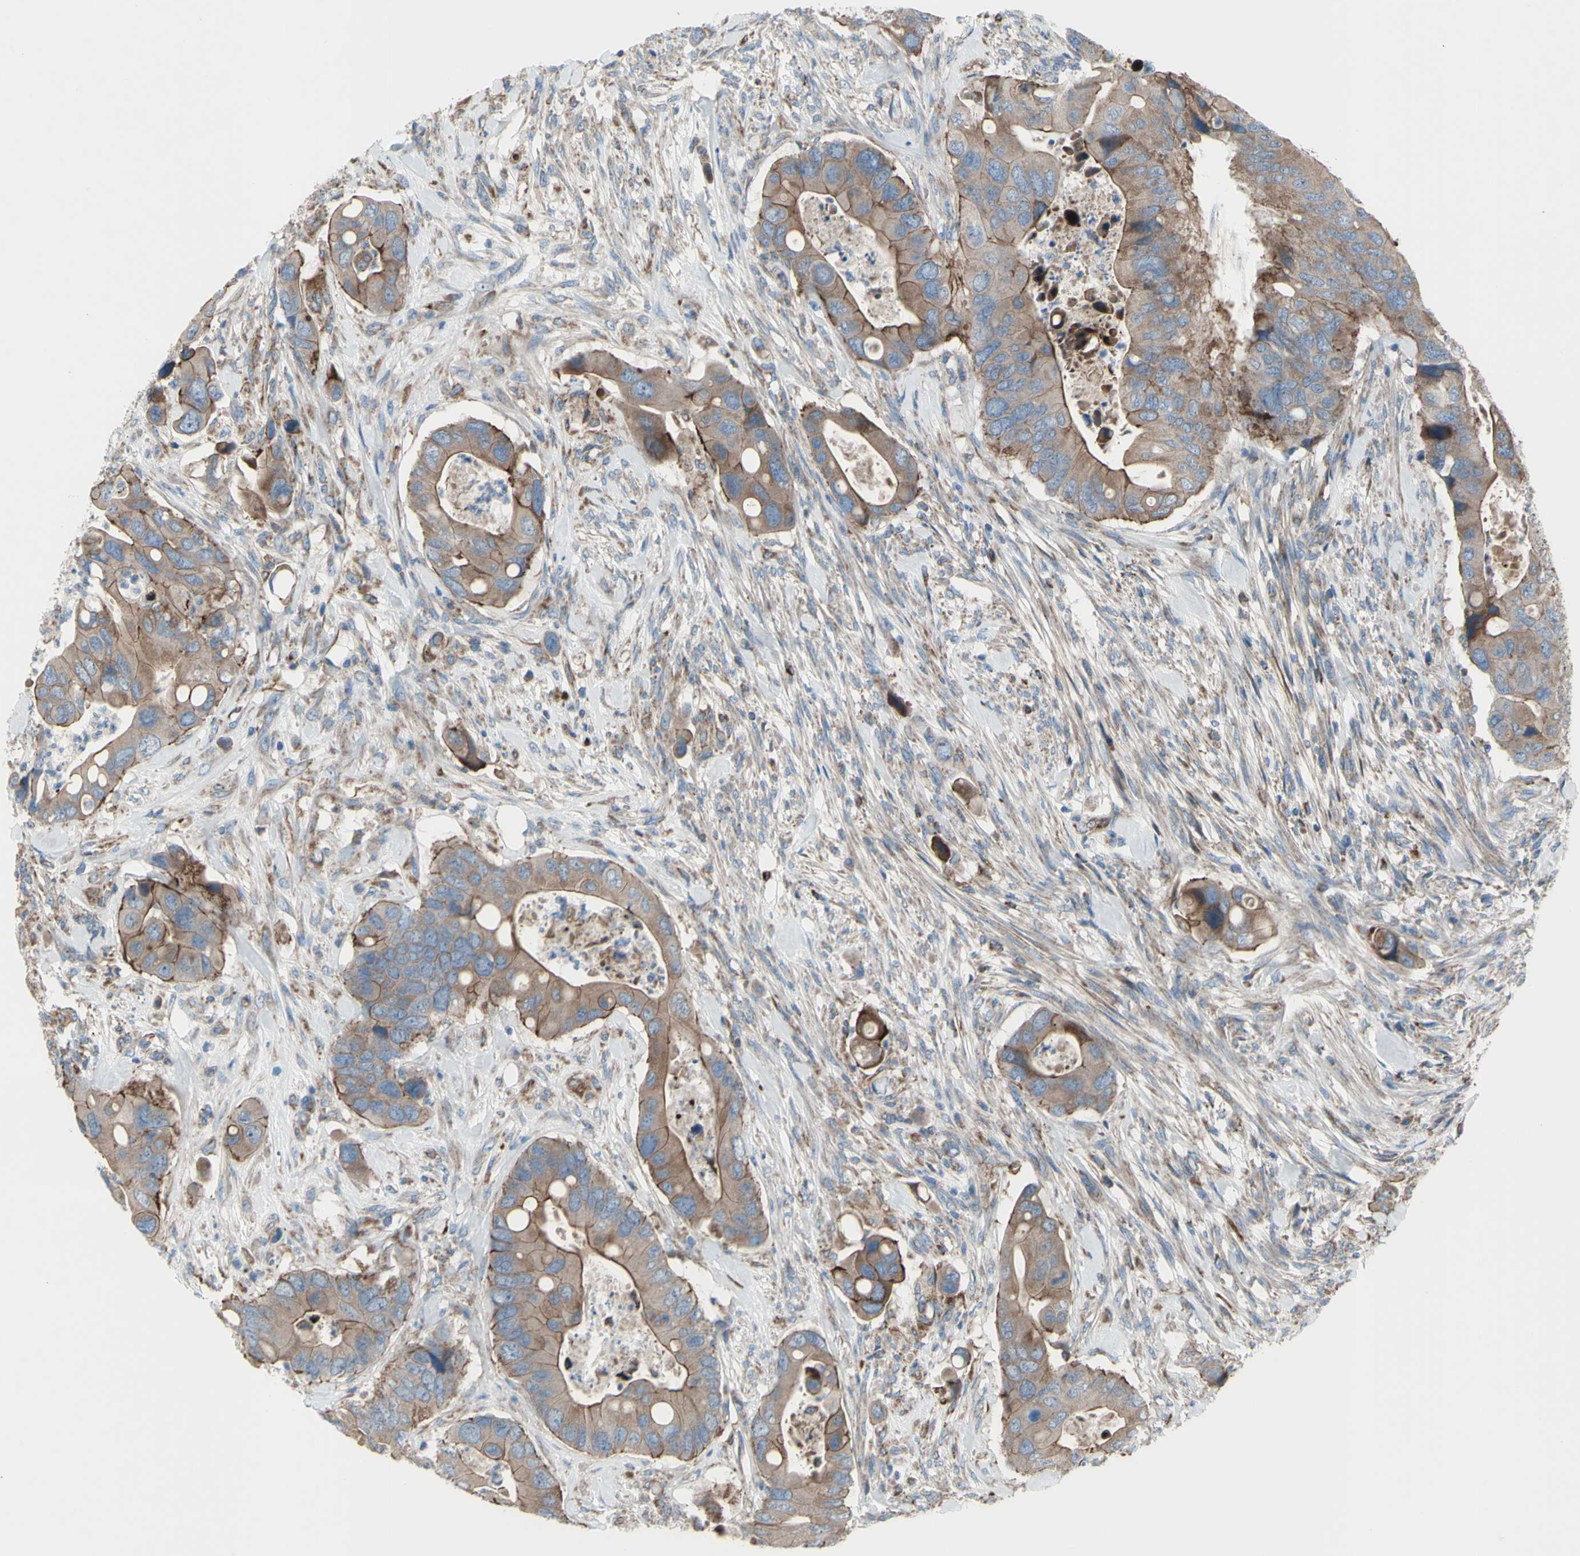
{"staining": {"intensity": "weak", "quantity": ">75%", "location": "cytoplasmic/membranous"}, "tissue": "colorectal cancer", "cell_type": "Tumor cells", "image_type": "cancer", "snomed": [{"axis": "morphology", "description": "Adenocarcinoma, NOS"}, {"axis": "topography", "description": "Rectum"}], "caption": "Immunohistochemical staining of colorectal adenocarcinoma shows weak cytoplasmic/membranous protein staining in about >75% of tumor cells.", "gene": "EMC7", "patient": {"sex": "female", "age": 57}}